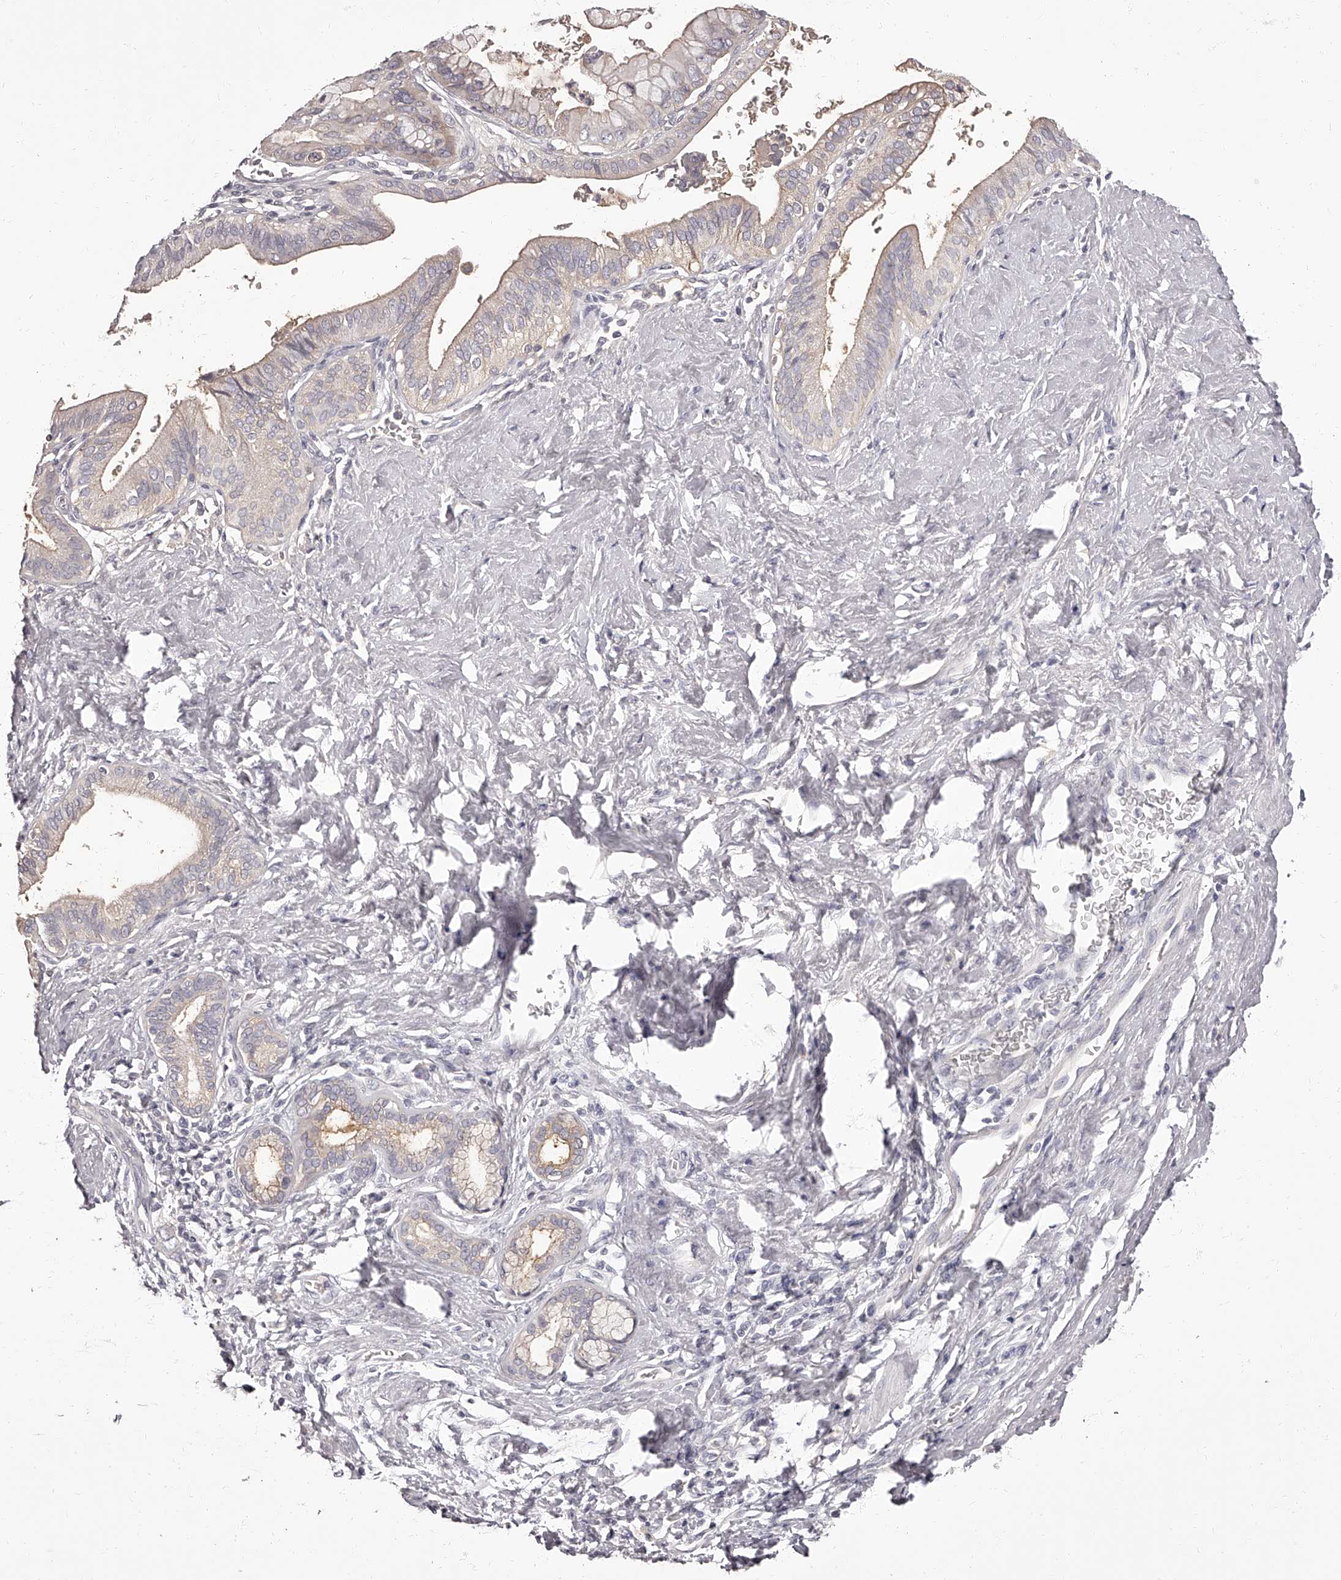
{"staining": {"intensity": "weak", "quantity": "<25%", "location": "cytoplasmic/membranous"}, "tissue": "pancreatic cancer", "cell_type": "Tumor cells", "image_type": "cancer", "snomed": [{"axis": "morphology", "description": "Adenocarcinoma, NOS"}, {"axis": "topography", "description": "Pancreas"}], "caption": "Immunohistochemical staining of pancreatic cancer (adenocarcinoma) displays no significant positivity in tumor cells.", "gene": "APEH", "patient": {"sex": "female", "age": 72}}